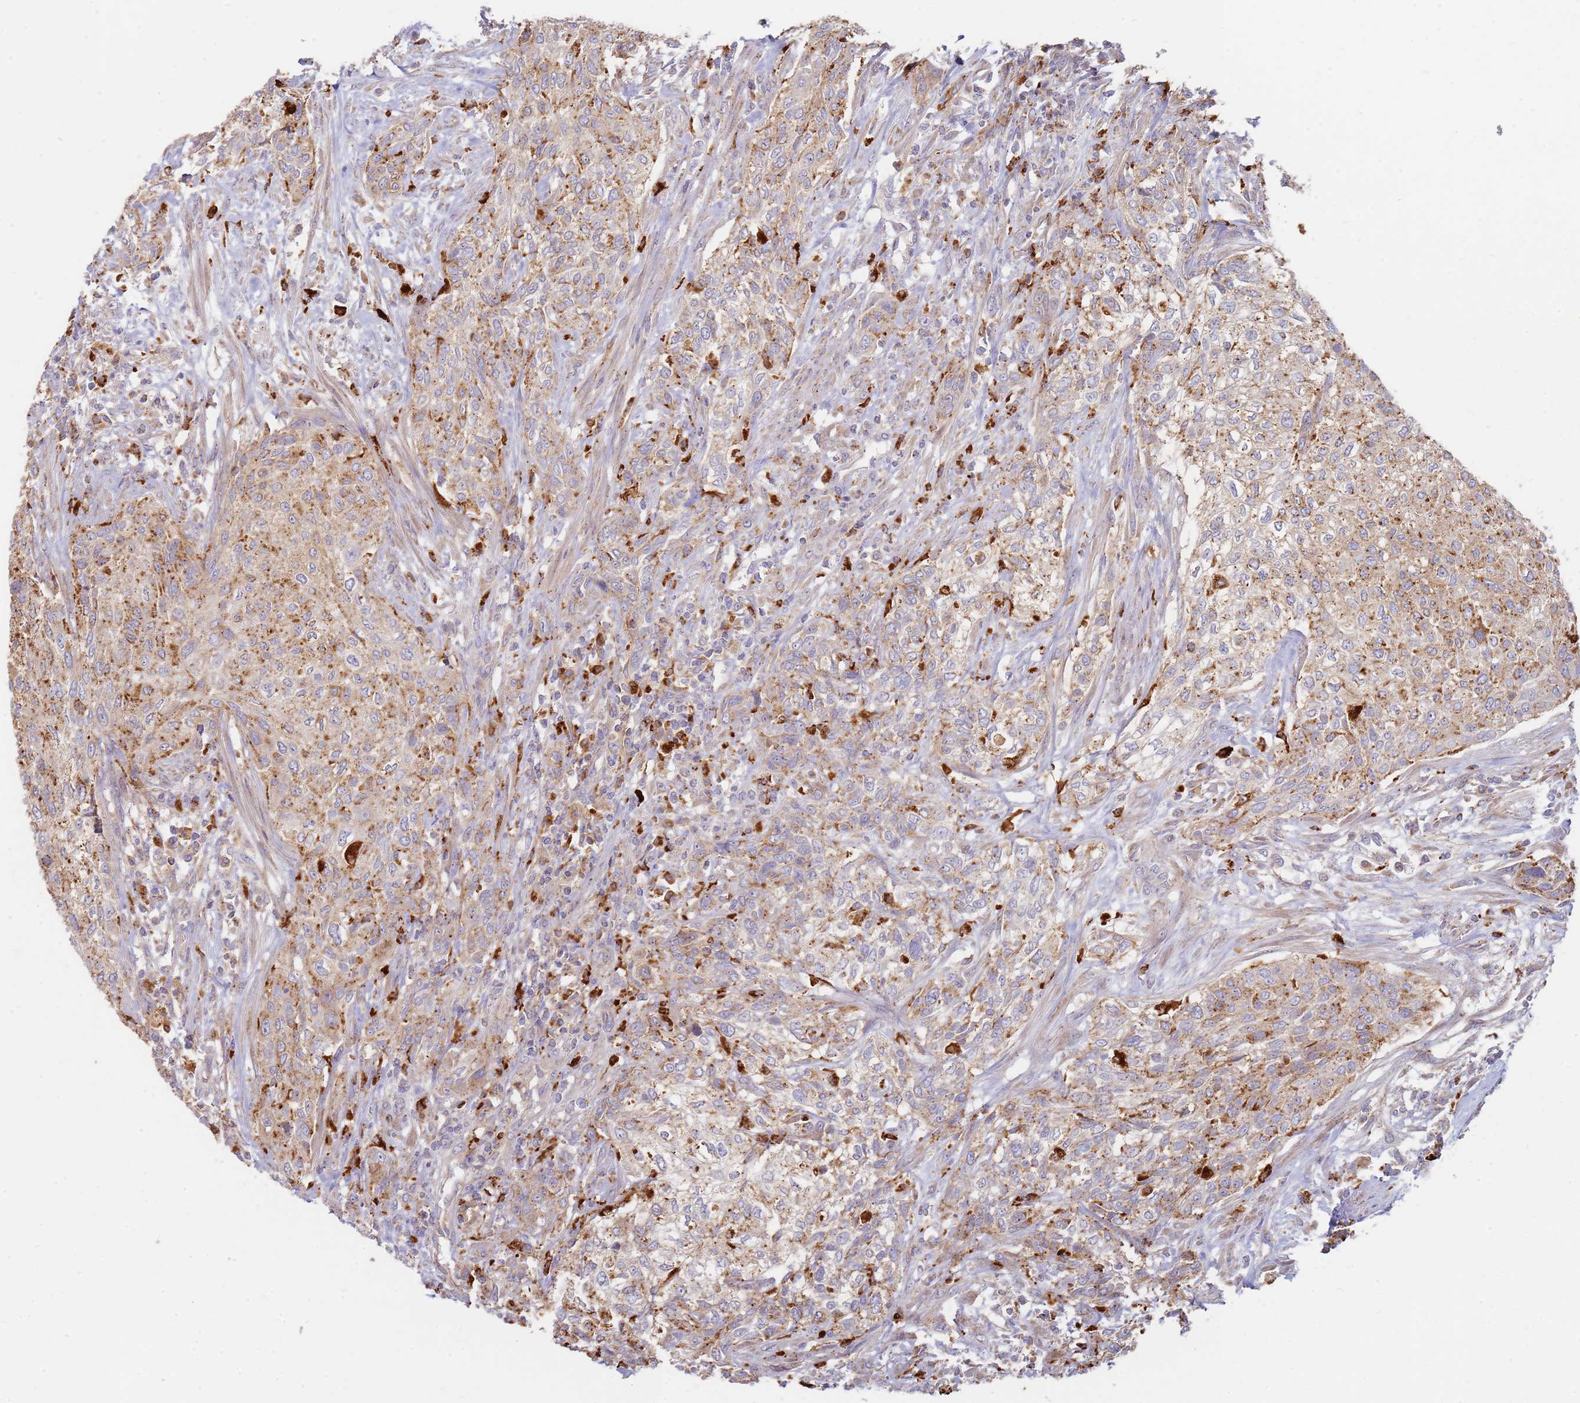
{"staining": {"intensity": "moderate", "quantity": ">75%", "location": "cytoplasmic/membranous"}, "tissue": "urothelial cancer", "cell_type": "Tumor cells", "image_type": "cancer", "snomed": [{"axis": "morphology", "description": "Normal tissue, NOS"}, {"axis": "morphology", "description": "Urothelial carcinoma, NOS"}, {"axis": "topography", "description": "Urinary bladder"}, {"axis": "topography", "description": "Peripheral nerve tissue"}], "caption": "Tumor cells exhibit medium levels of moderate cytoplasmic/membranous staining in approximately >75% of cells in human urothelial cancer.", "gene": "TMEM229B", "patient": {"sex": "male", "age": 35}}